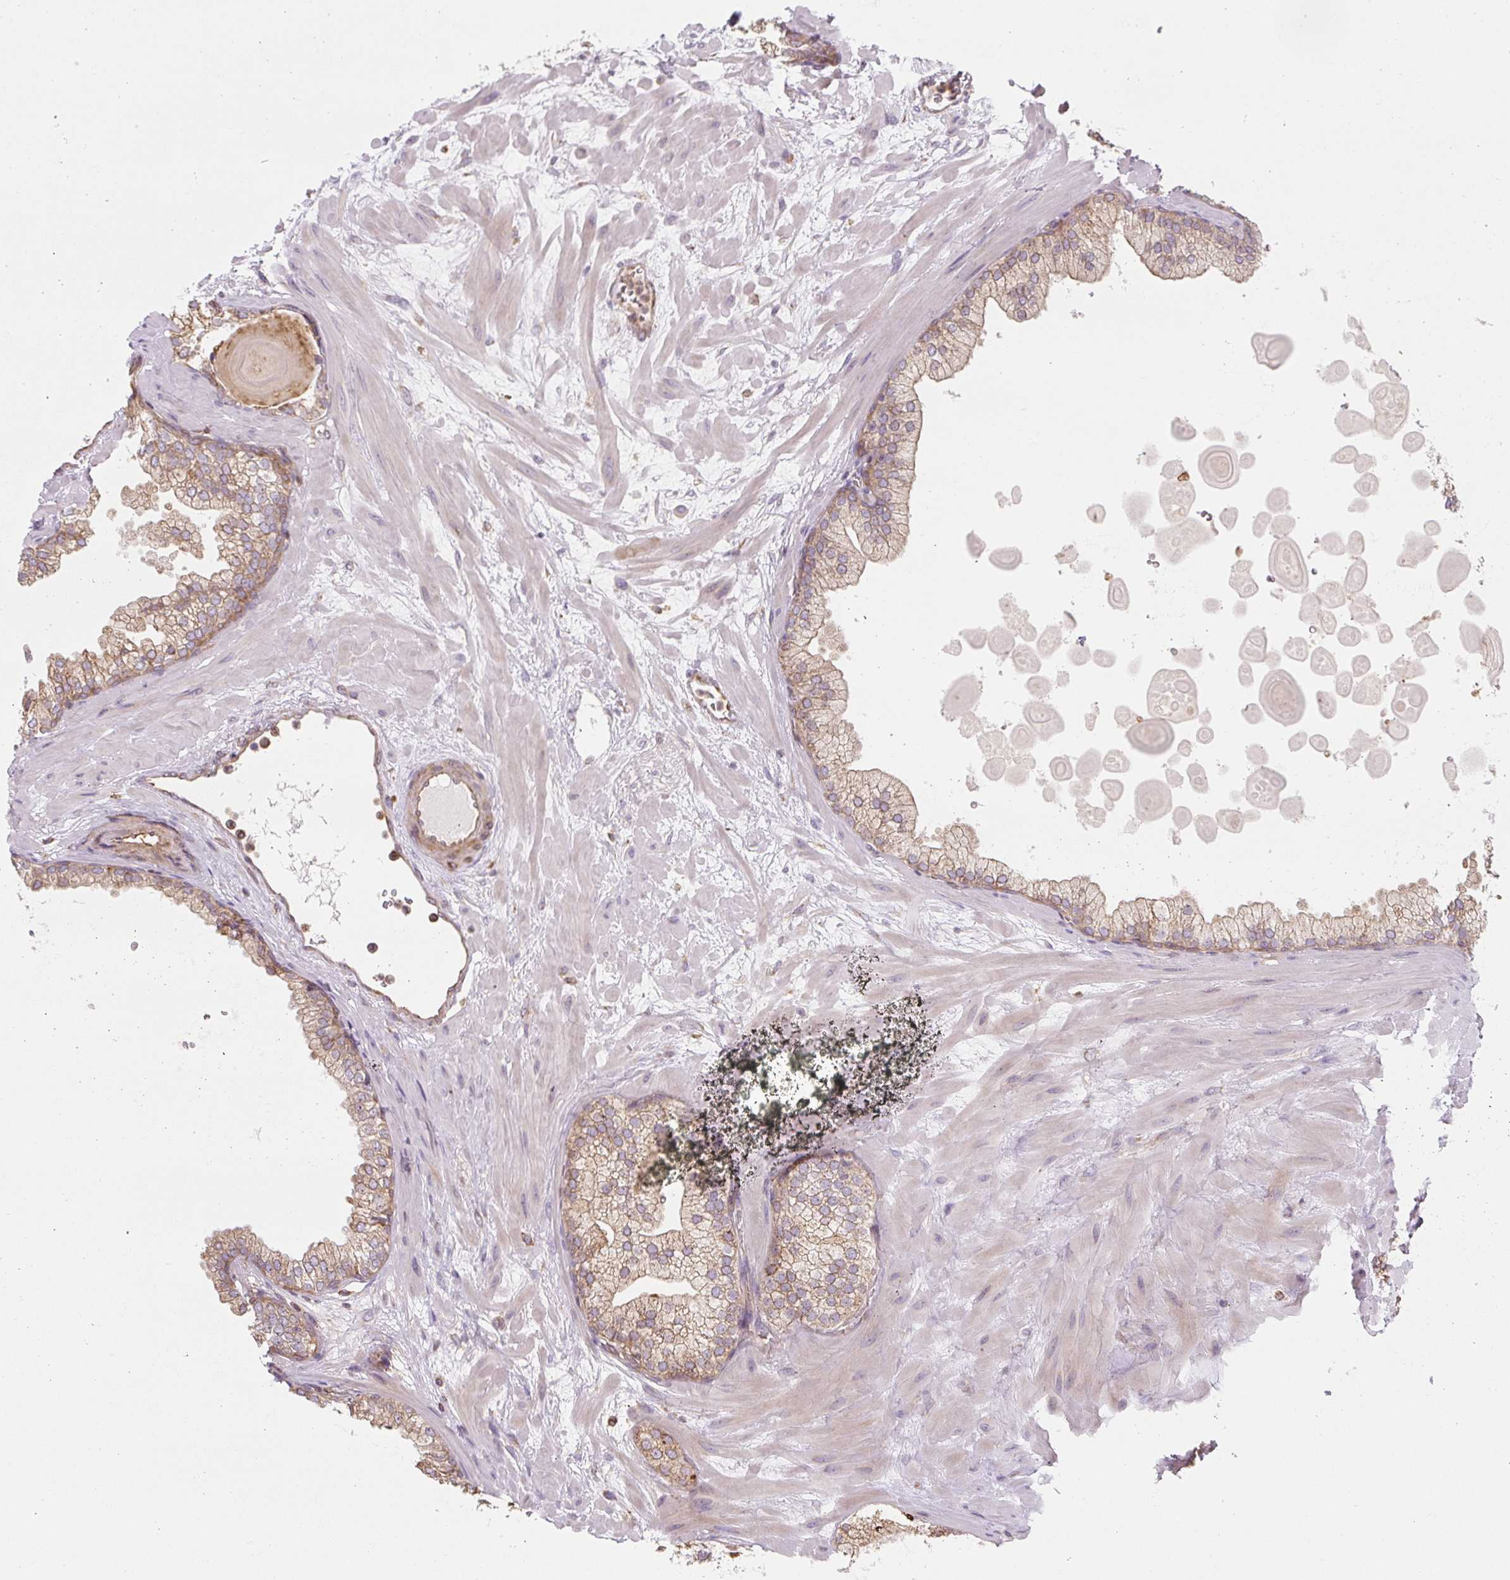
{"staining": {"intensity": "moderate", "quantity": ">75%", "location": "cytoplasmic/membranous"}, "tissue": "prostate", "cell_type": "Glandular cells", "image_type": "normal", "snomed": [{"axis": "morphology", "description": "Normal tissue, NOS"}, {"axis": "topography", "description": "Prostate"}, {"axis": "topography", "description": "Peripheral nerve tissue"}], "caption": "This image exhibits normal prostate stained with IHC to label a protein in brown. The cytoplasmic/membranous of glandular cells show moderate positivity for the protein. Nuclei are counter-stained blue.", "gene": "RASA1", "patient": {"sex": "male", "age": 61}}